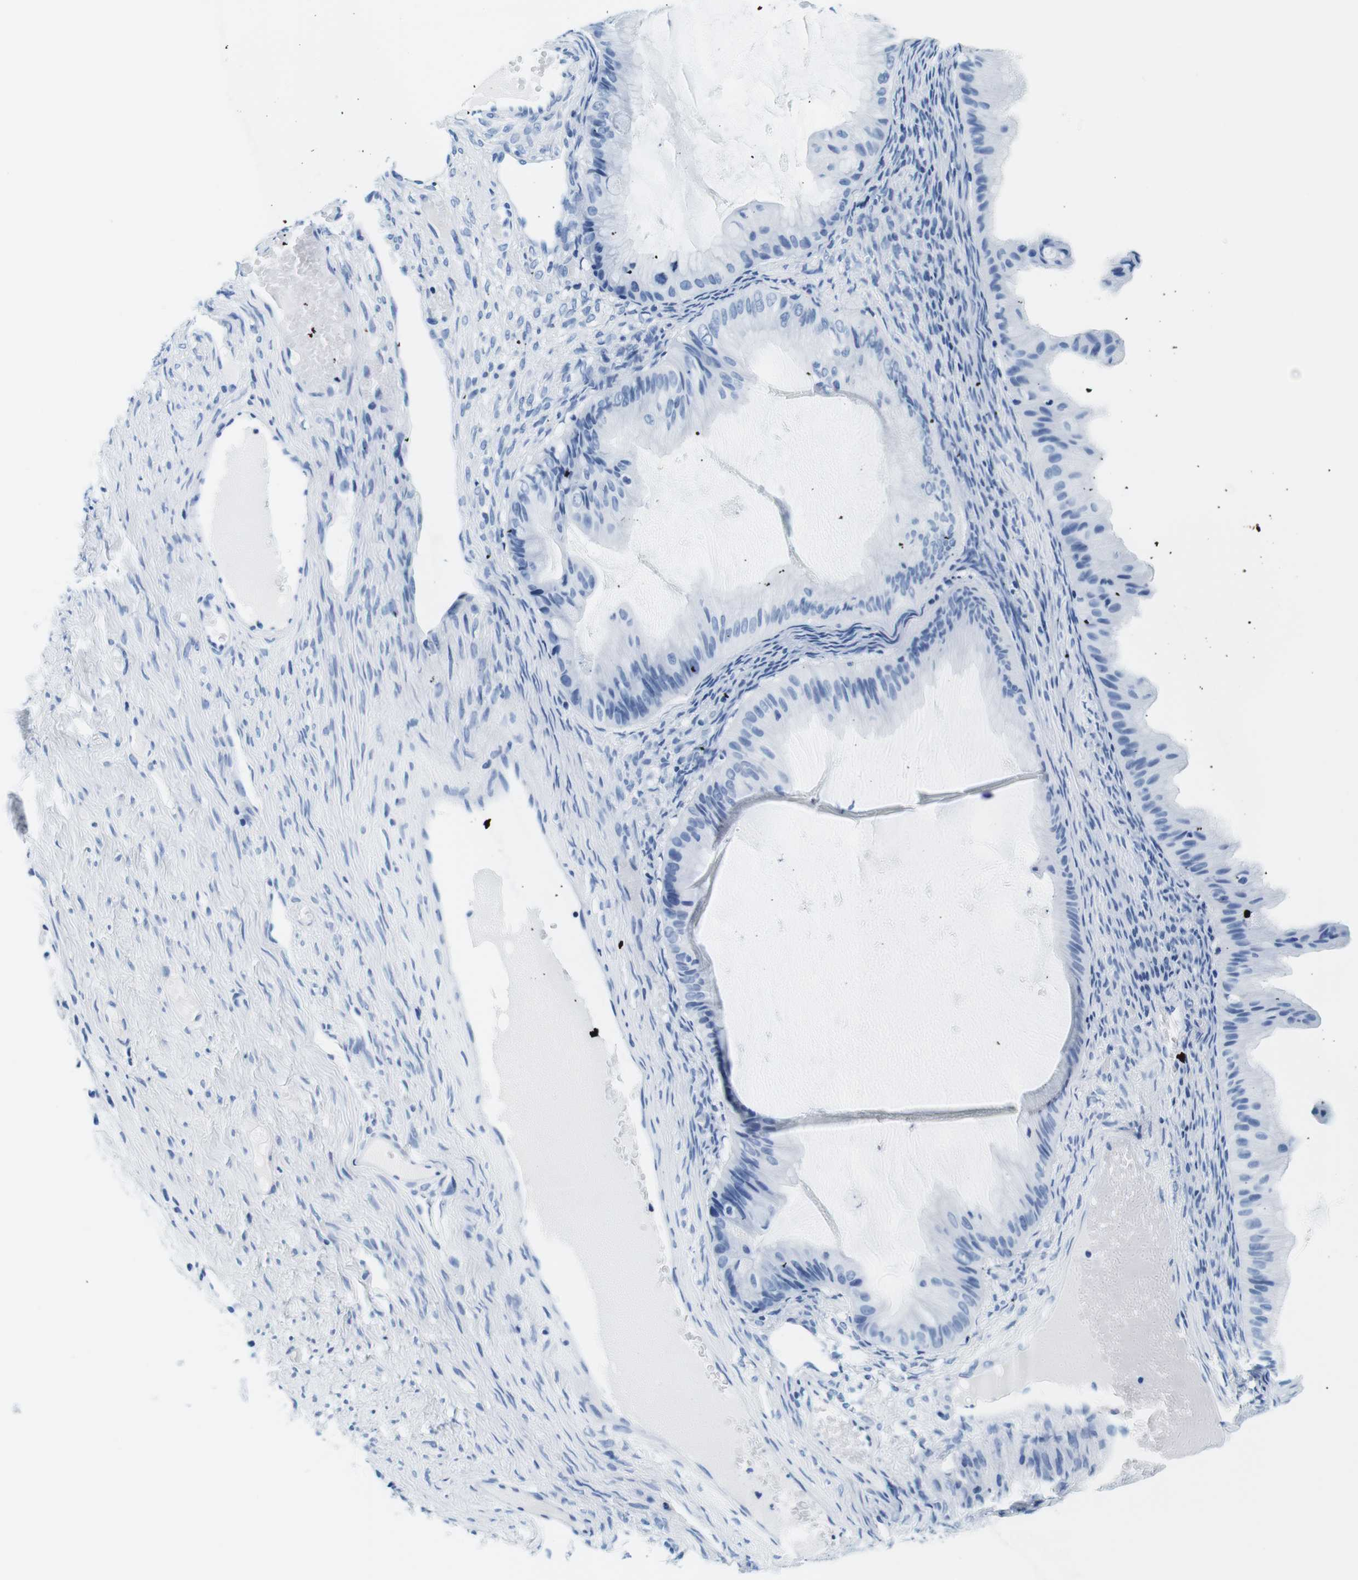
{"staining": {"intensity": "negative", "quantity": "none", "location": "none"}, "tissue": "ovarian cancer", "cell_type": "Tumor cells", "image_type": "cancer", "snomed": [{"axis": "morphology", "description": "Cystadenocarcinoma, mucinous, NOS"}, {"axis": "topography", "description": "Ovary"}], "caption": "Immunohistochemistry (IHC) micrograph of human ovarian mucinous cystadenocarcinoma stained for a protein (brown), which exhibits no expression in tumor cells.", "gene": "ELANE", "patient": {"sex": "female", "age": 61}}